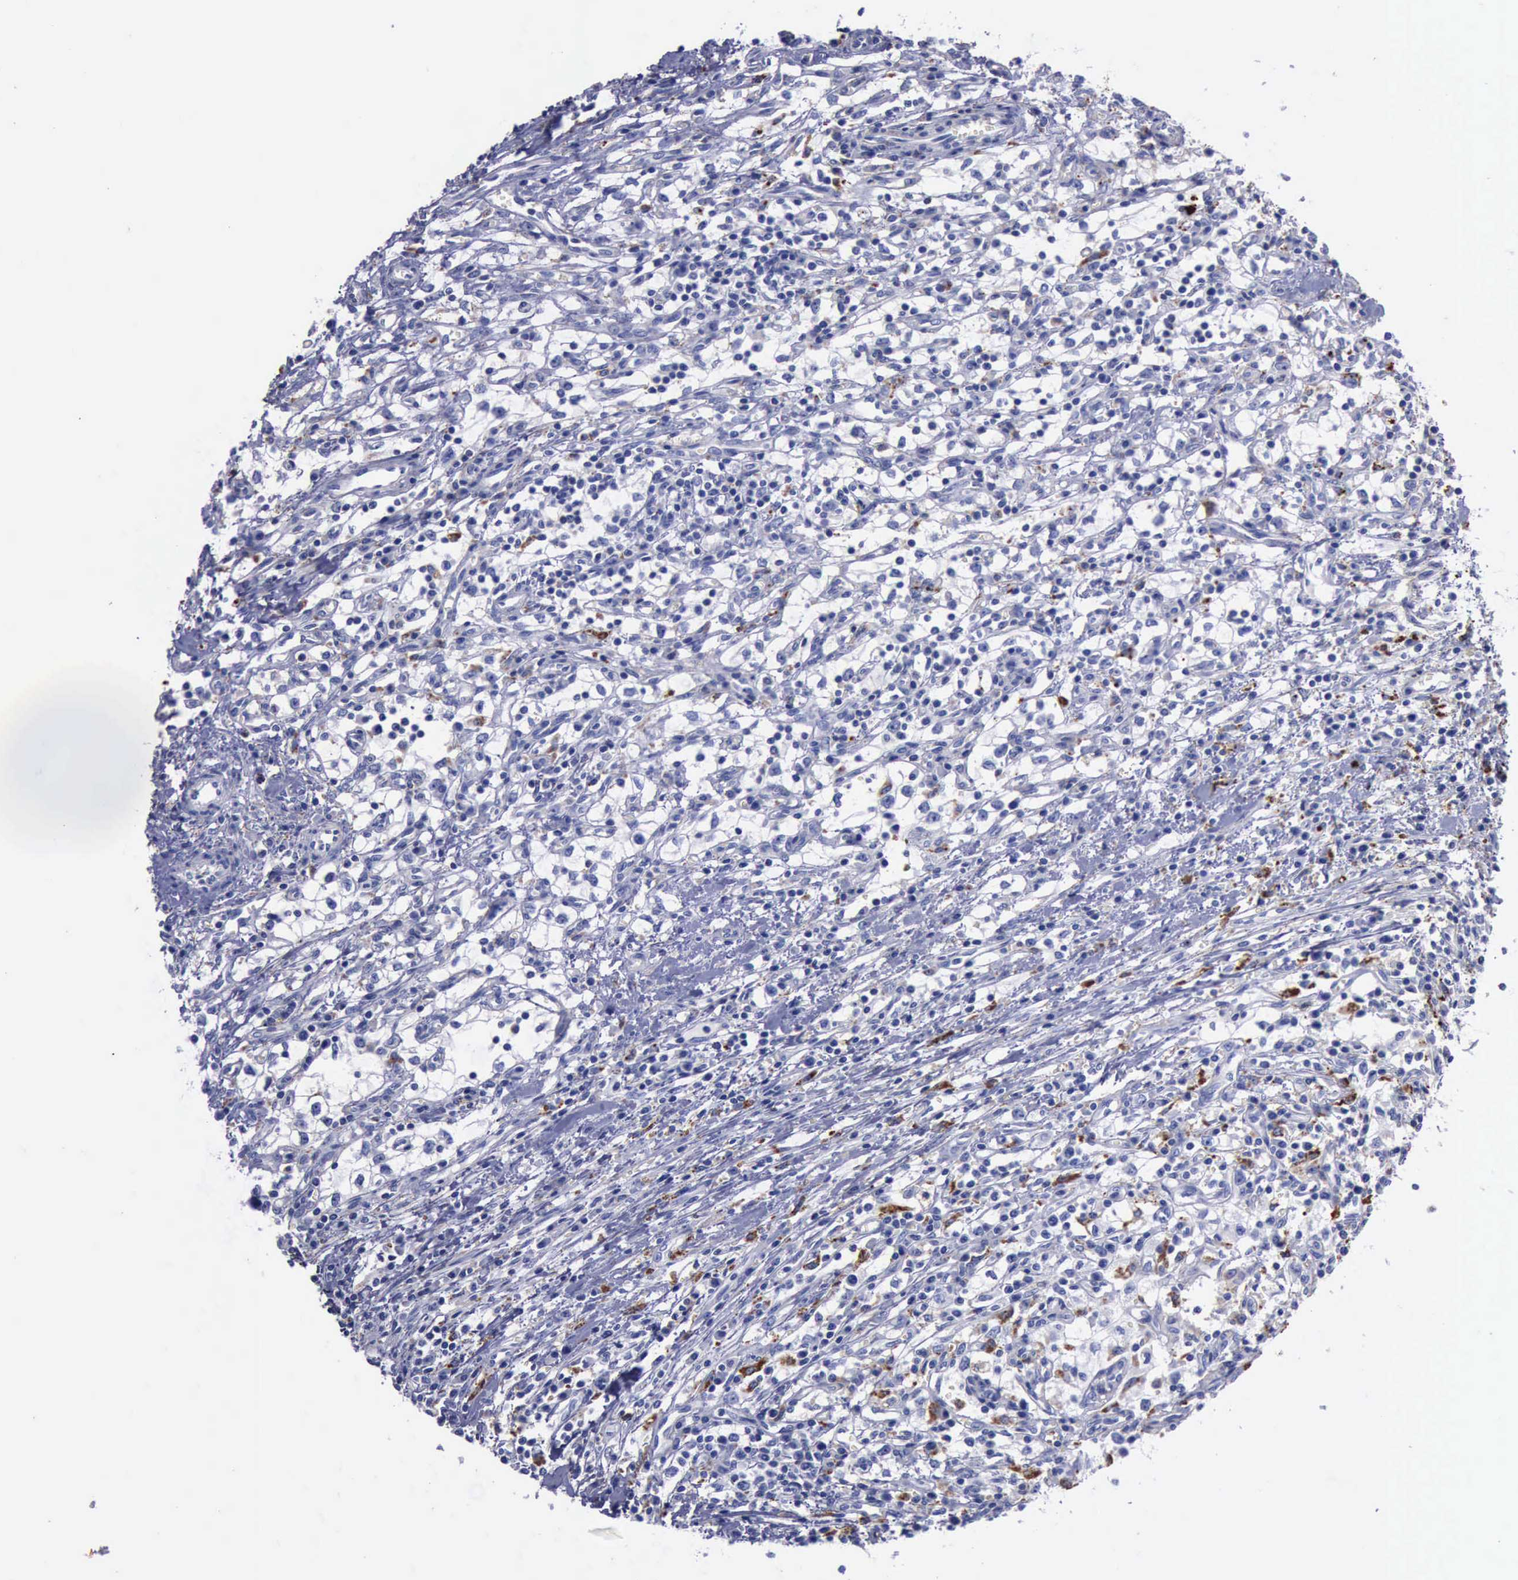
{"staining": {"intensity": "weak", "quantity": "<25%", "location": "cytoplasmic/membranous"}, "tissue": "renal cancer", "cell_type": "Tumor cells", "image_type": "cancer", "snomed": [{"axis": "morphology", "description": "Adenocarcinoma, NOS"}, {"axis": "topography", "description": "Kidney"}], "caption": "Renal cancer was stained to show a protein in brown. There is no significant expression in tumor cells.", "gene": "CTSD", "patient": {"sex": "male", "age": 82}}